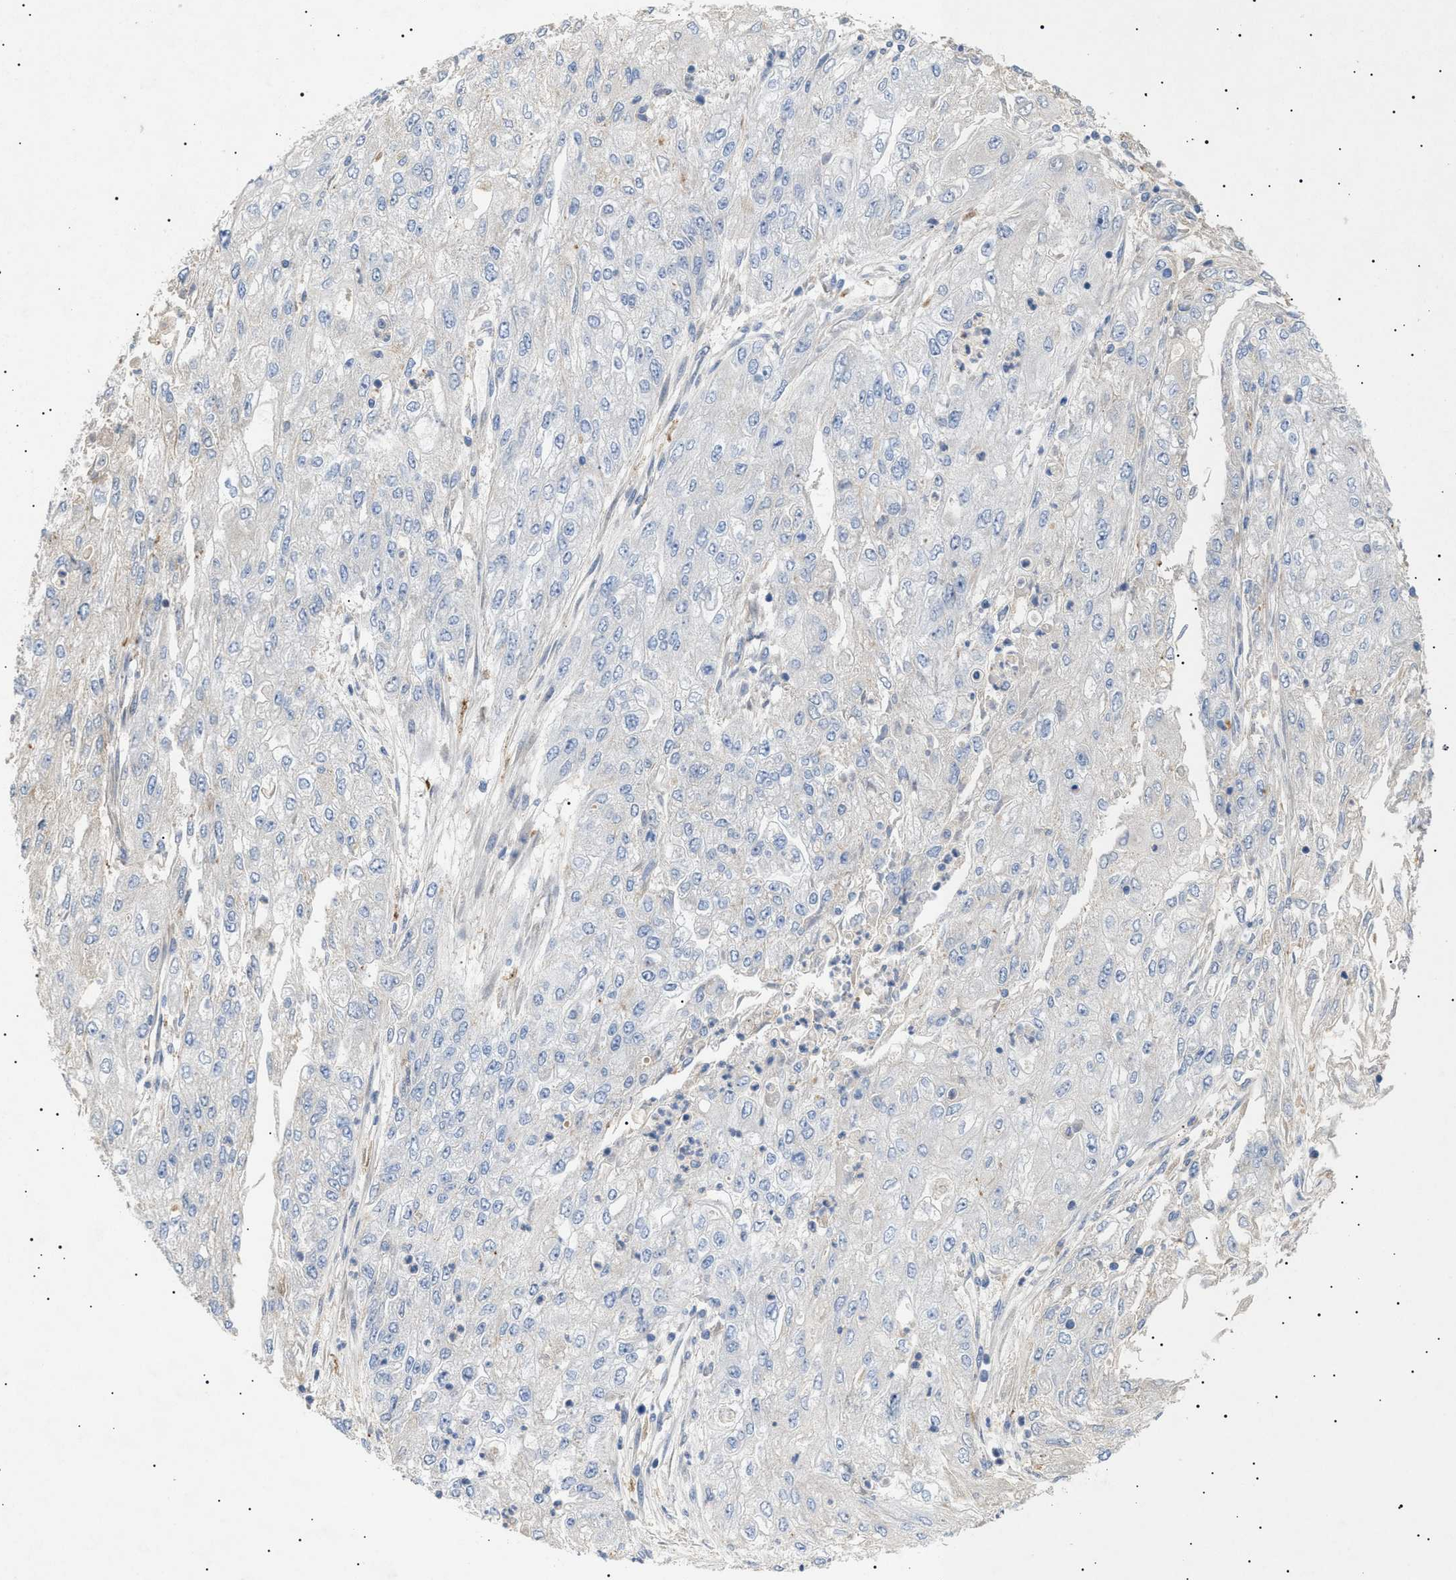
{"staining": {"intensity": "negative", "quantity": "none", "location": "none"}, "tissue": "endometrial cancer", "cell_type": "Tumor cells", "image_type": "cancer", "snomed": [{"axis": "morphology", "description": "Adenocarcinoma, NOS"}, {"axis": "topography", "description": "Endometrium"}], "caption": "The image shows no staining of tumor cells in endometrial adenocarcinoma.", "gene": "SIRT5", "patient": {"sex": "female", "age": 49}}